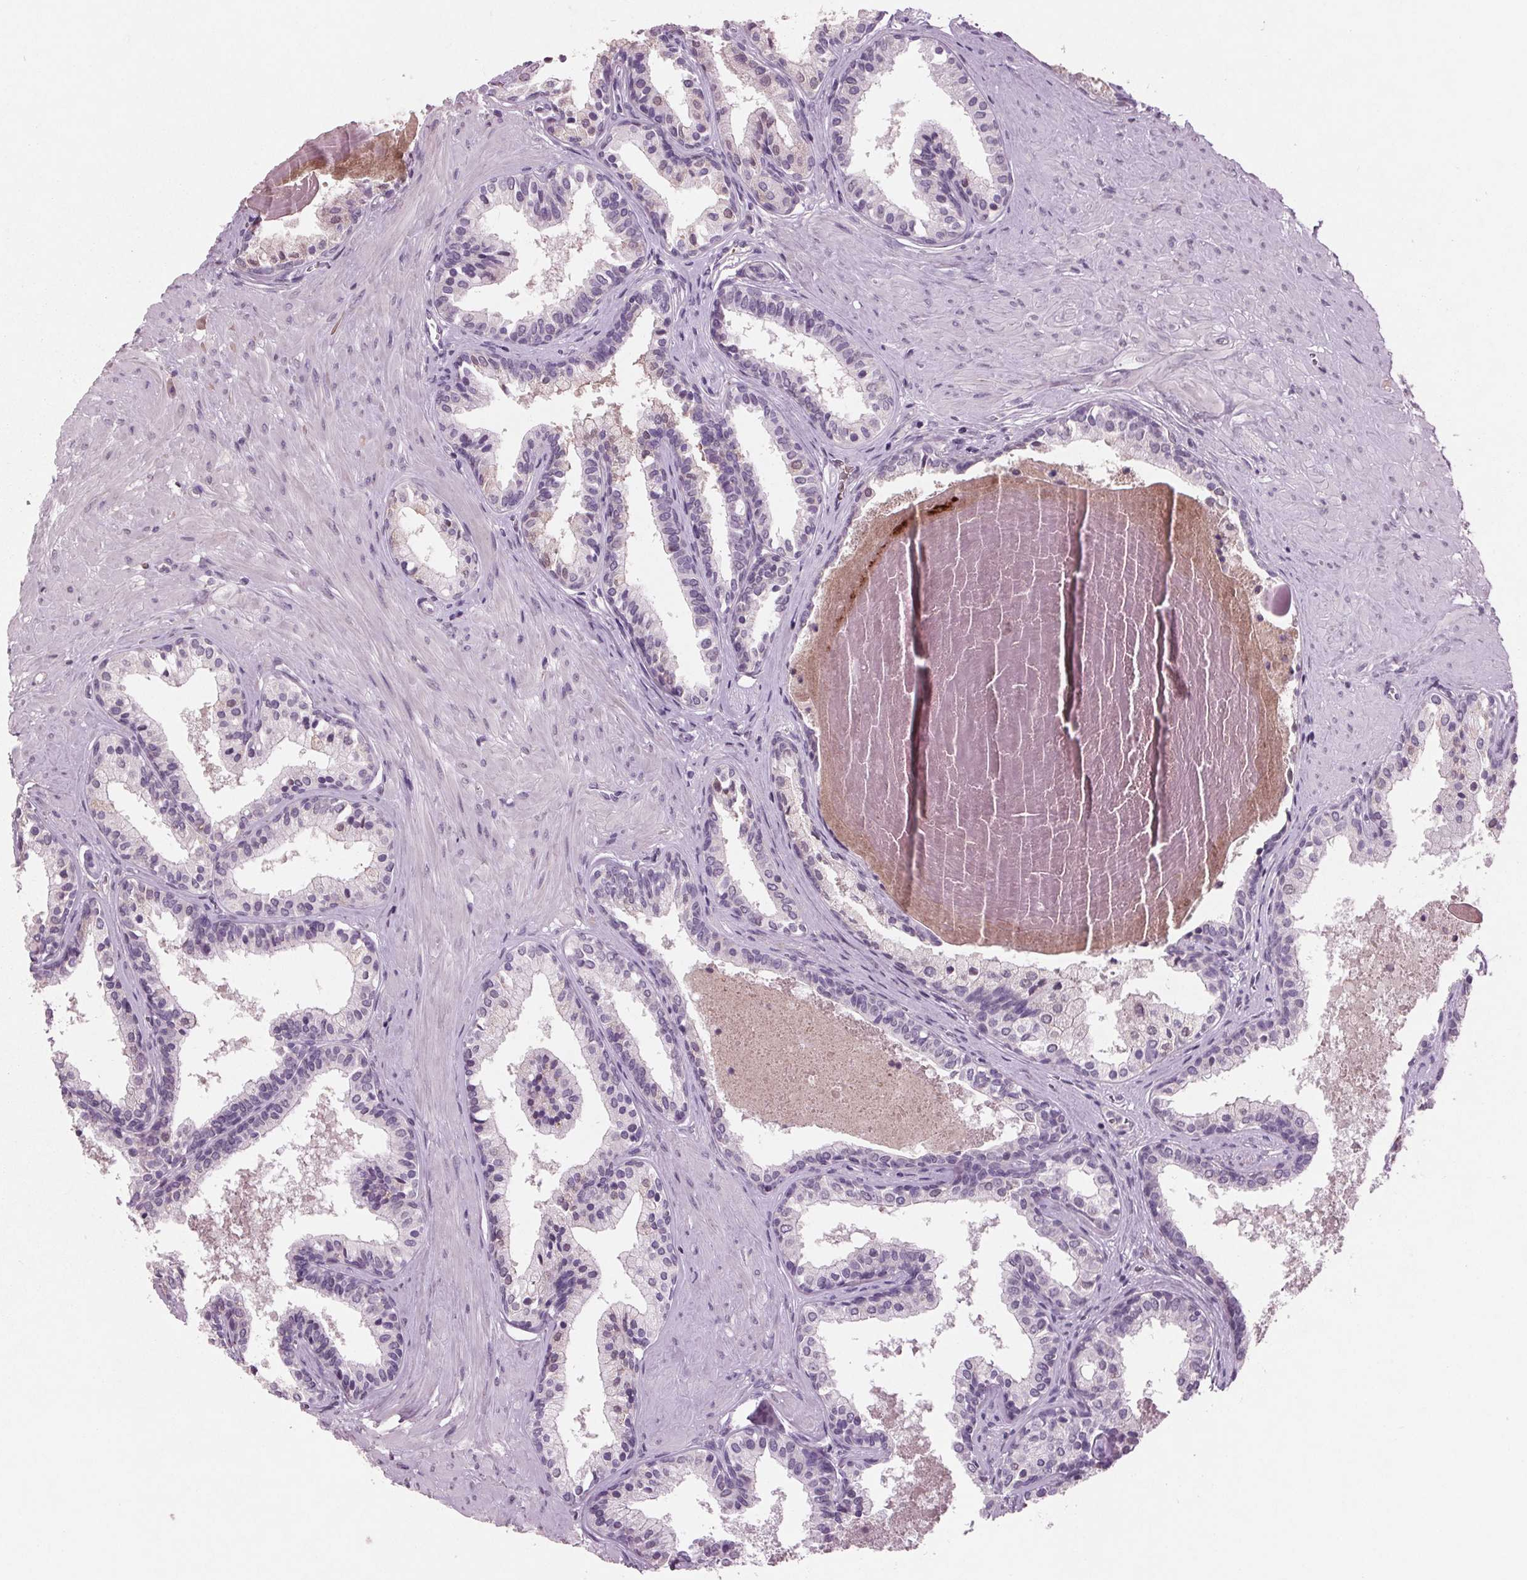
{"staining": {"intensity": "negative", "quantity": "none", "location": "none"}, "tissue": "prostate", "cell_type": "Glandular cells", "image_type": "normal", "snomed": [{"axis": "morphology", "description": "Normal tissue, NOS"}, {"axis": "topography", "description": "Prostate"}], "caption": "Protein analysis of benign prostate demonstrates no significant expression in glandular cells. (Stains: DAB immunohistochemistry with hematoxylin counter stain, Microscopy: brightfield microscopy at high magnification).", "gene": "C6", "patient": {"sex": "male", "age": 61}}